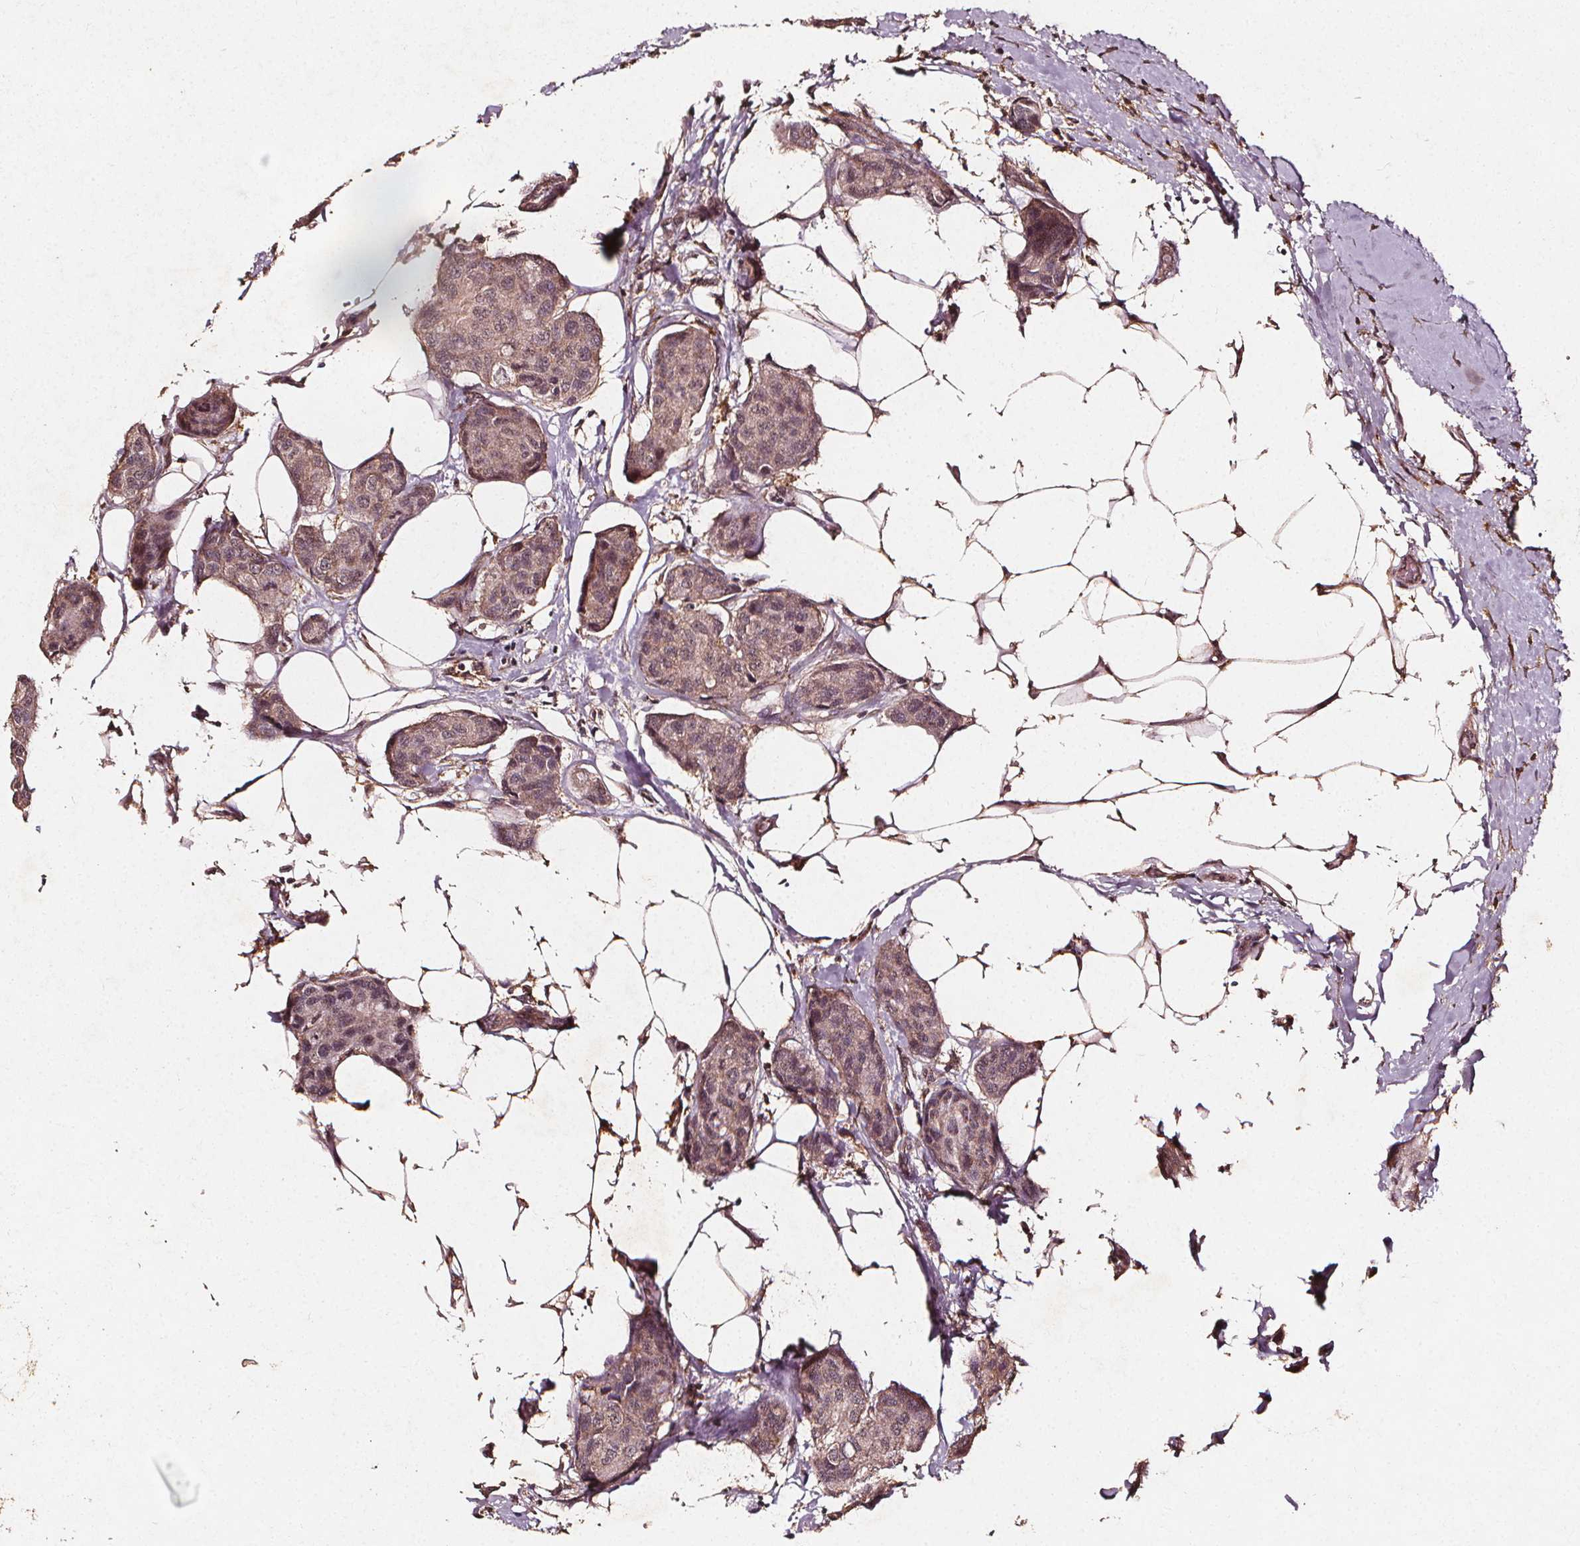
{"staining": {"intensity": "negative", "quantity": "none", "location": "none"}, "tissue": "breast cancer", "cell_type": "Tumor cells", "image_type": "cancer", "snomed": [{"axis": "morphology", "description": "Duct carcinoma"}, {"axis": "topography", "description": "Breast"}], "caption": "Immunohistochemistry (IHC) photomicrograph of neoplastic tissue: breast cancer stained with DAB (3,3'-diaminobenzidine) shows no significant protein staining in tumor cells.", "gene": "ABCA1", "patient": {"sex": "female", "age": 80}}